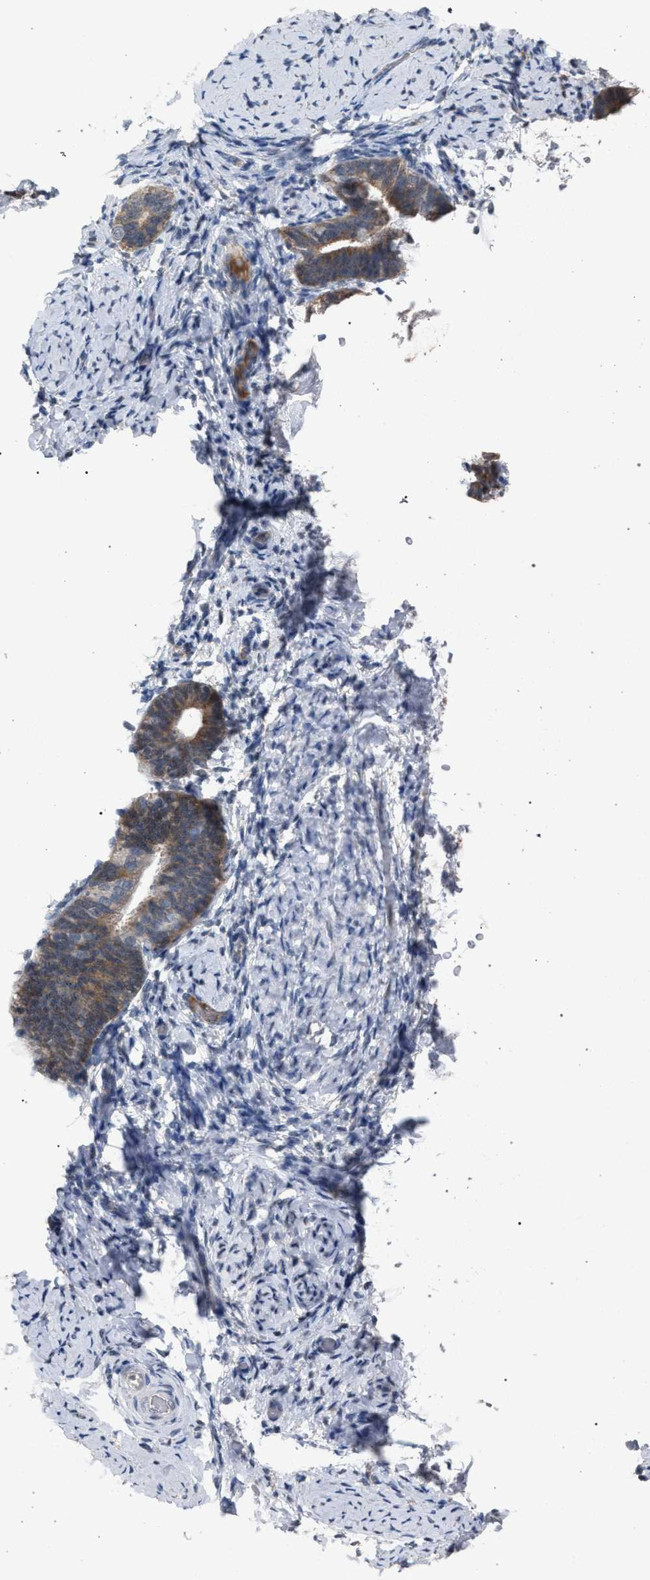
{"staining": {"intensity": "negative", "quantity": "none", "location": "none"}, "tissue": "endometrium", "cell_type": "Cells in endometrial stroma", "image_type": "normal", "snomed": [{"axis": "morphology", "description": "Normal tissue, NOS"}, {"axis": "topography", "description": "Endometrium"}], "caption": "This is an IHC image of normal endometrium. There is no expression in cells in endometrial stroma.", "gene": "TECPR1", "patient": {"sex": "female", "age": 51}}